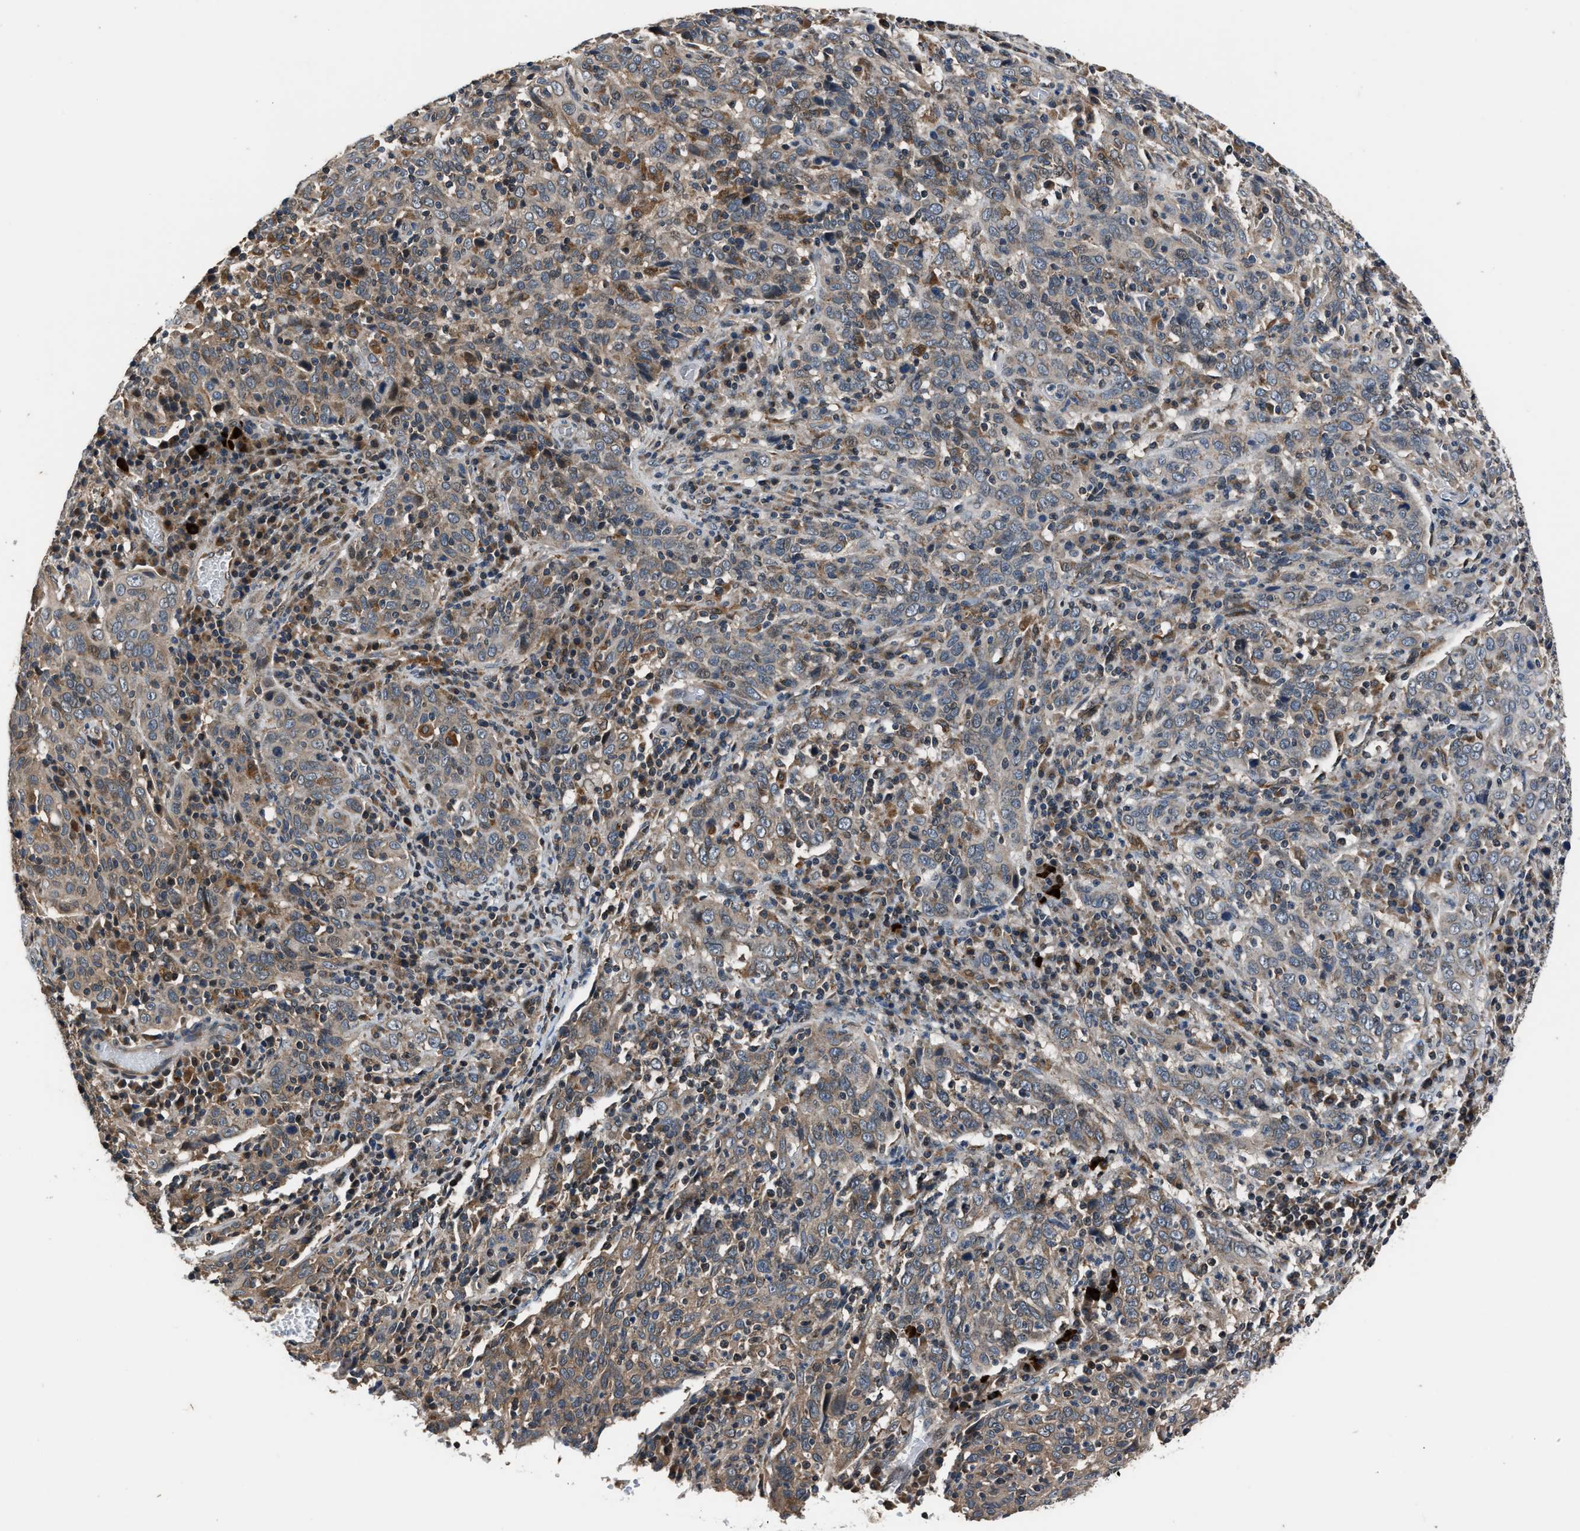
{"staining": {"intensity": "weak", "quantity": "<25%", "location": "cytoplasmic/membranous"}, "tissue": "cervical cancer", "cell_type": "Tumor cells", "image_type": "cancer", "snomed": [{"axis": "morphology", "description": "Squamous cell carcinoma, NOS"}, {"axis": "topography", "description": "Cervix"}], "caption": "This micrograph is of squamous cell carcinoma (cervical) stained with immunohistochemistry (IHC) to label a protein in brown with the nuclei are counter-stained blue. There is no staining in tumor cells. The staining was performed using DAB to visualize the protein expression in brown, while the nuclei were stained in blue with hematoxylin (Magnification: 20x).", "gene": "TNRC18", "patient": {"sex": "female", "age": 46}}